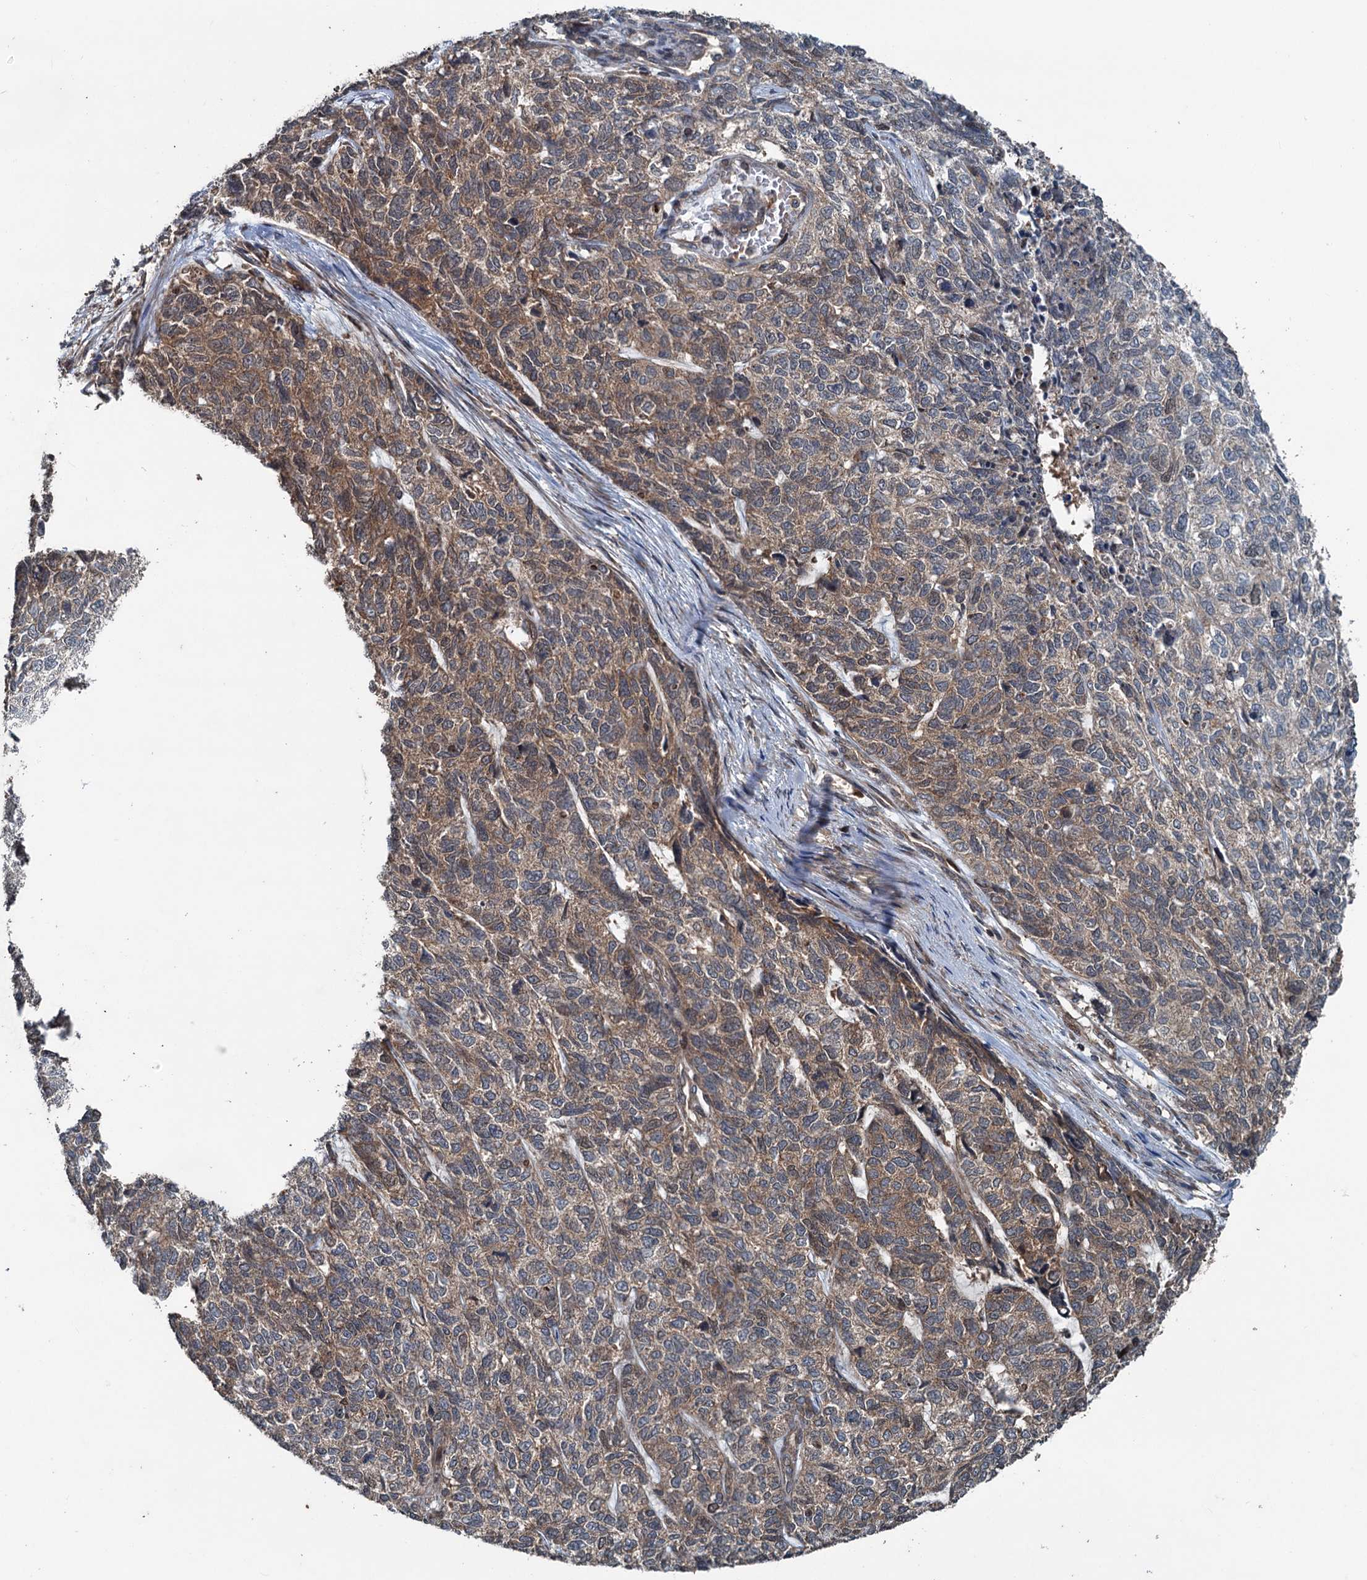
{"staining": {"intensity": "moderate", "quantity": "25%-75%", "location": "cytoplasmic/membranous"}, "tissue": "cervical cancer", "cell_type": "Tumor cells", "image_type": "cancer", "snomed": [{"axis": "morphology", "description": "Squamous cell carcinoma, NOS"}, {"axis": "topography", "description": "Cervix"}], "caption": "Immunohistochemical staining of human cervical squamous cell carcinoma shows medium levels of moderate cytoplasmic/membranous positivity in approximately 25%-75% of tumor cells. Using DAB (3,3'-diaminobenzidine) (brown) and hematoxylin (blue) stains, captured at high magnification using brightfield microscopy.", "gene": "TEDC1", "patient": {"sex": "female", "age": 63}}